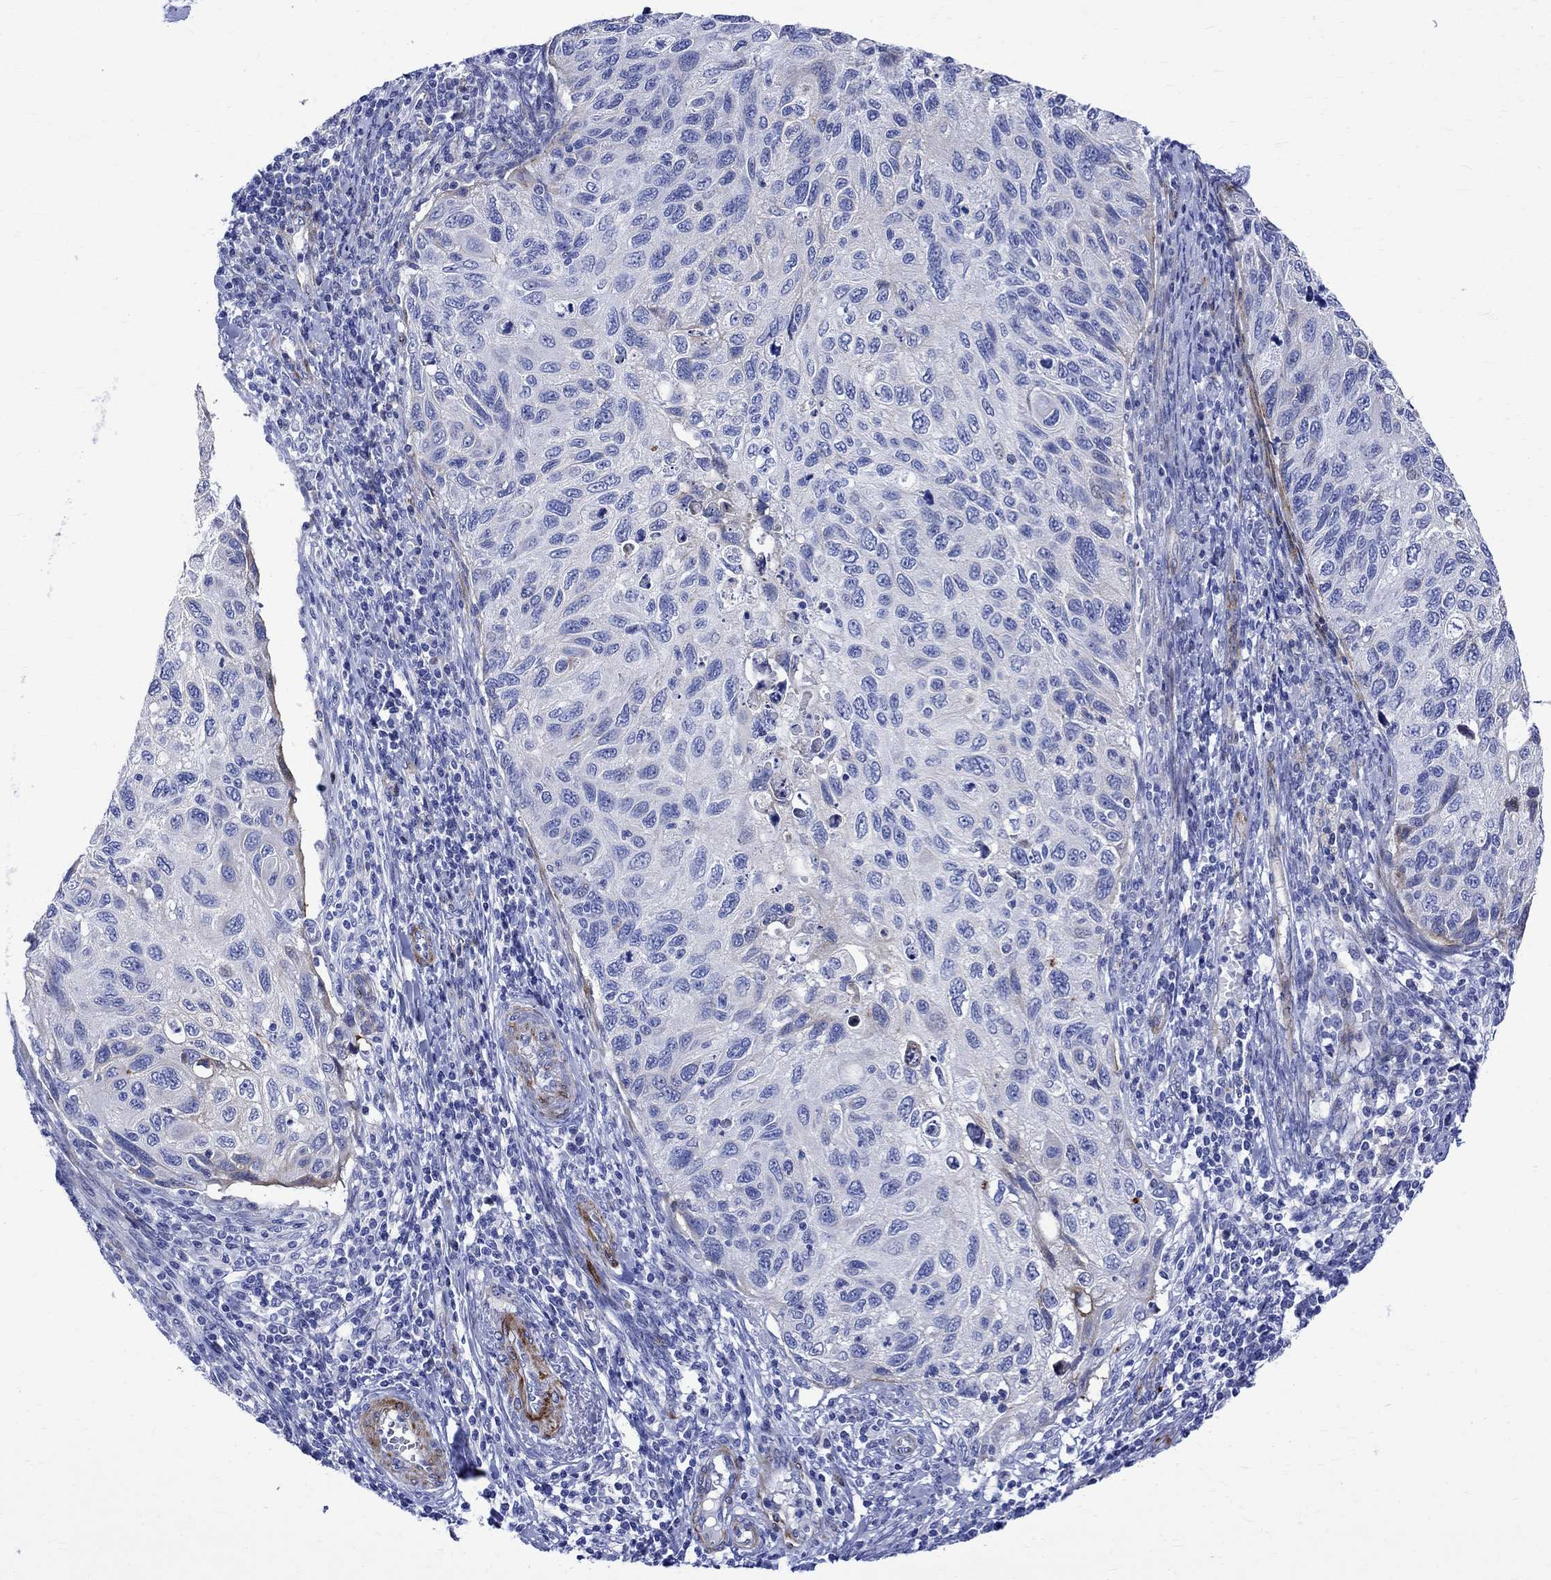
{"staining": {"intensity": "negative", "quantity": "none", "location": "none"}, "tissue": "cervical cancer", "cell_type": "Tumor cells", "image_type": "cancer", "snomed": [{"axis": "morphology", "description": "Squamous cell carcinoma, NOS"}, {"axis": "topography", "description": "Cervix"}], "caption": "This is a photomicrograph of immunohistochemistry staining of squamous cell carcinoma (cervical), which shows no expression in tumor cells.", "gene": "PARVB", "patient": {"sex": "female", "age": 70}}